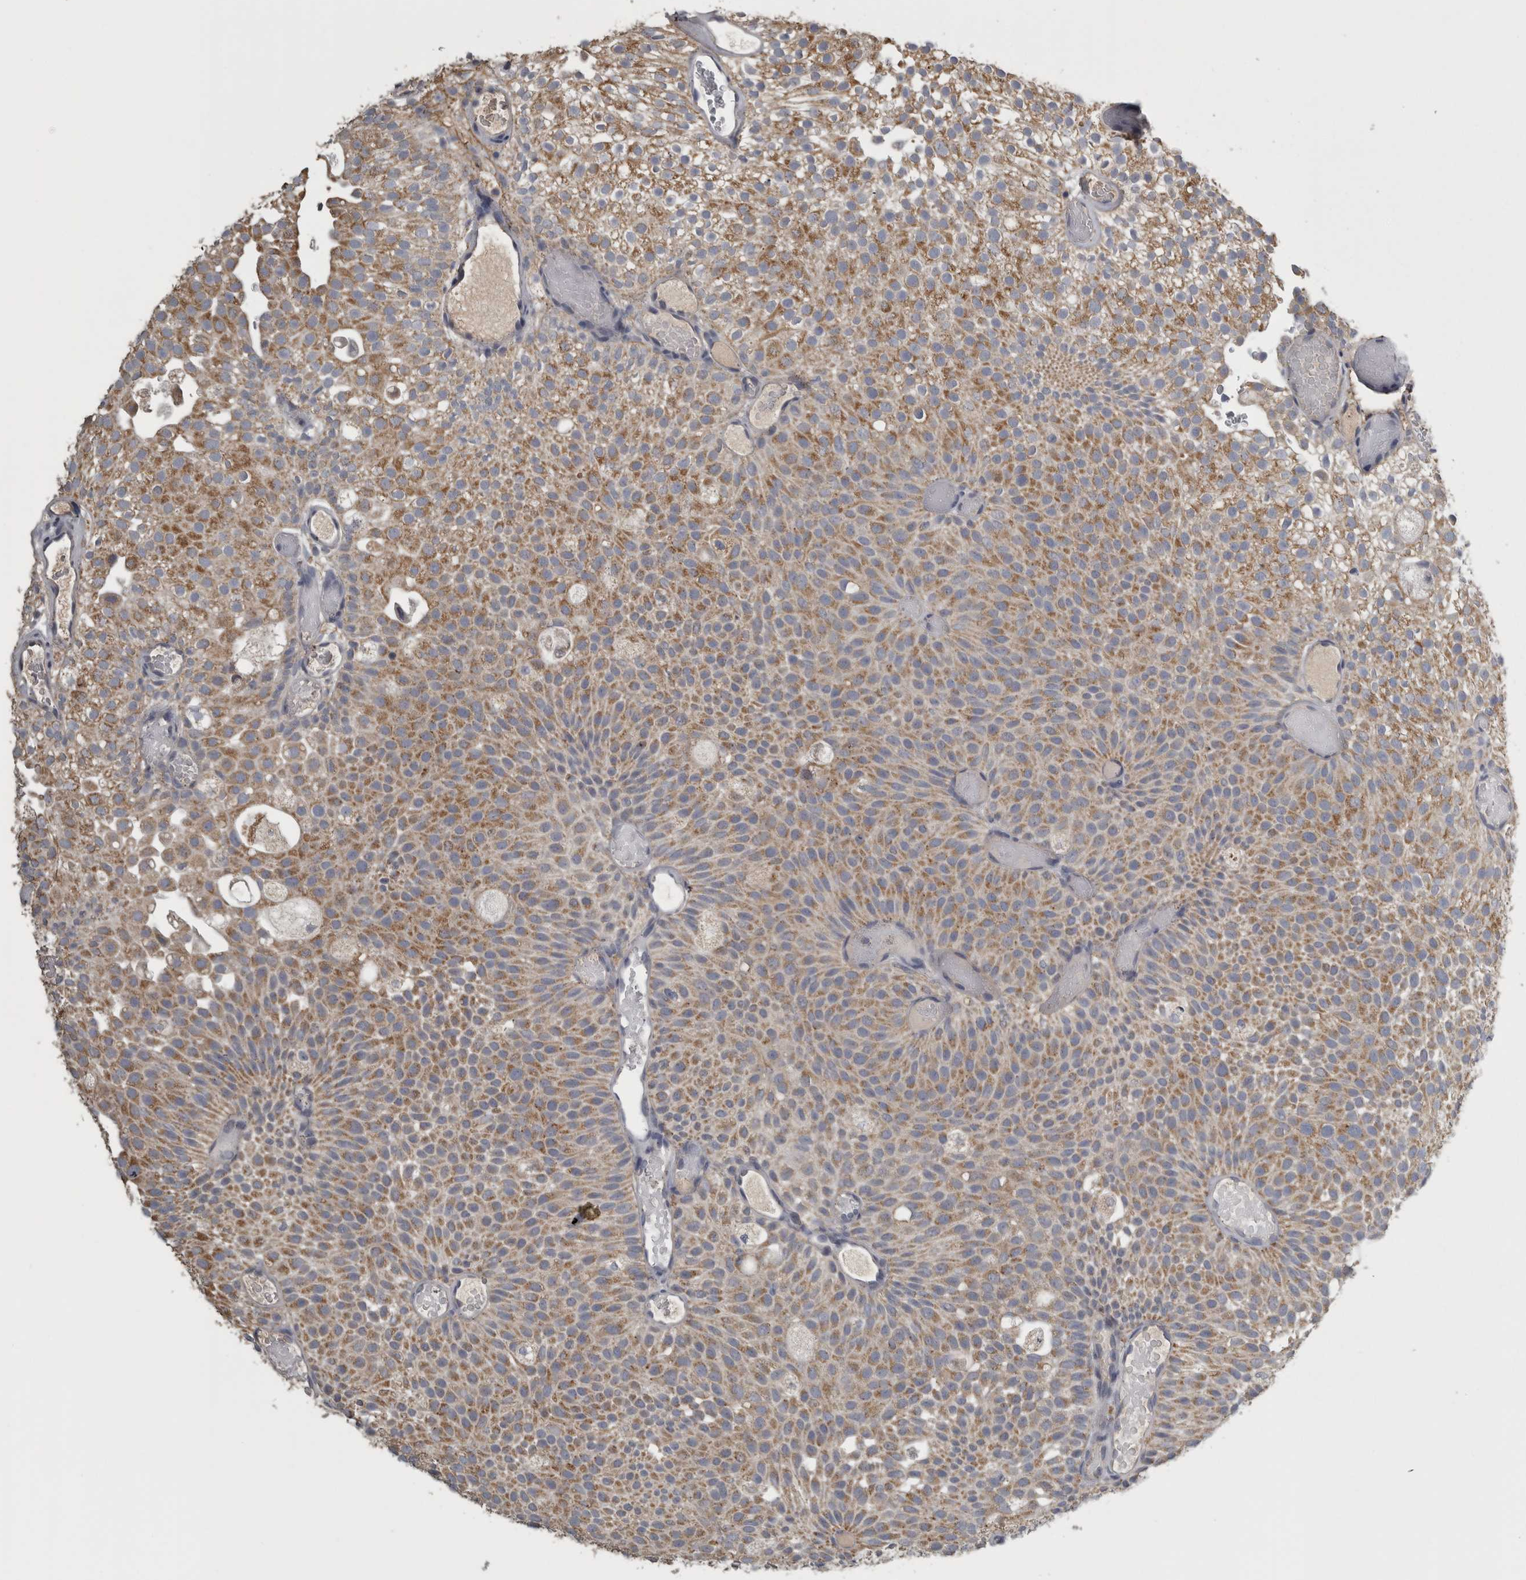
{"staining": {"intensity": "moderate", "quantity": ">75%", "location": "cytoplasmic/membranous"}, "tissue": "urothelial cancer", "cell_type": "Tumor cells", "image_type": "cancer", "snomed": [{"axis": "morphology", "description": "Urothelial carcinoma, Low grade"}, {"axis": "topography", "description": "Urinary bladder"}], "caption": "Approximately >75% of tumor cells in low-grade urothelial carcinoma demonstrate moderate cytoplasmic/membranous protein staining as visualized by brown immunohistochemical staining.", "gene": "FRK", "patient": {"sex": "male", "age": 78}}